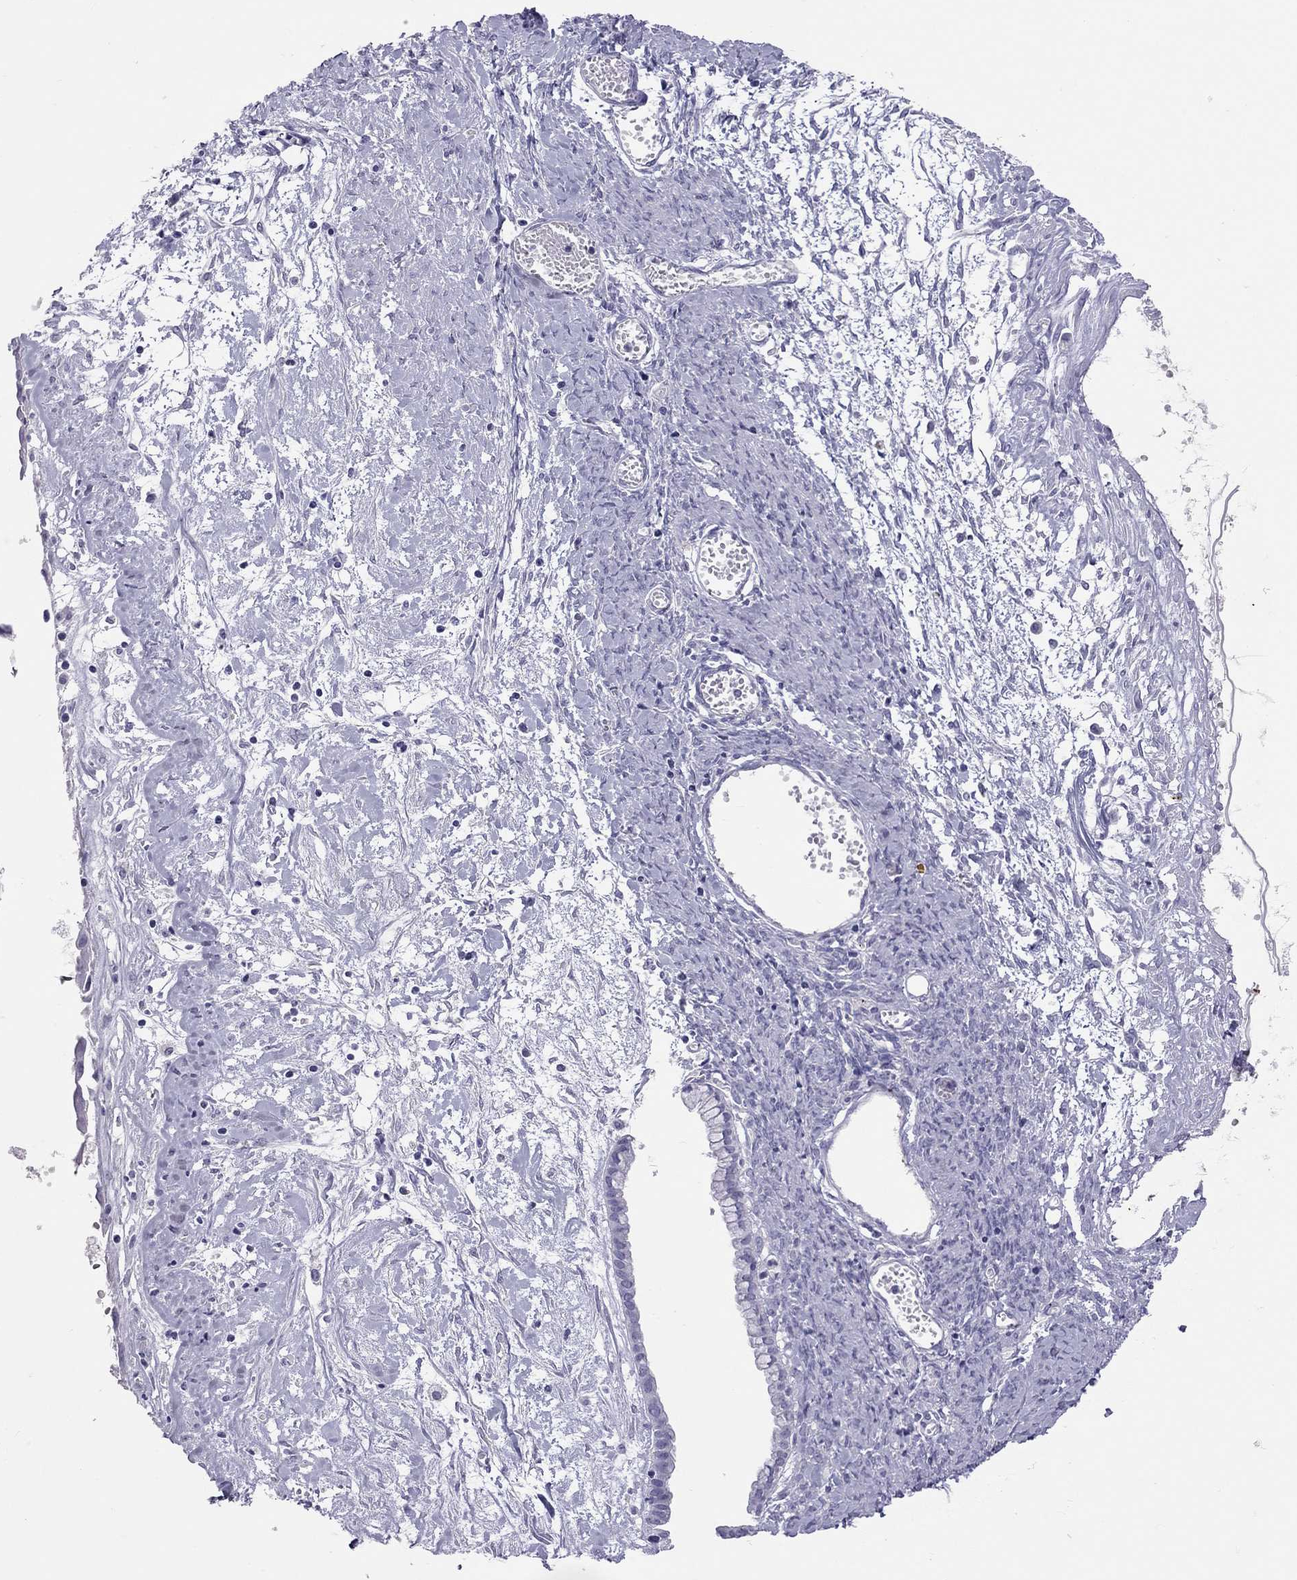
{"staining": {"intensity": "negative", "quantity": "none", "location": "none"}, "tissue": "ovarian cancer", "cell_type": "Tumor cells", "image_type": "cancer", "snomed": [{"axis": "morphology", "description": "Cystadenocarcinoma, mucinous, NOS"}, {"axis": "topography", "description": "Ovary"}], "caption": "IHC of human ovarian mucinous cystadenocarcinoma demonstrates no expression in tumor cells.", "gene": "PSMB11", "patient": {"sex": "female", "age": 67}}